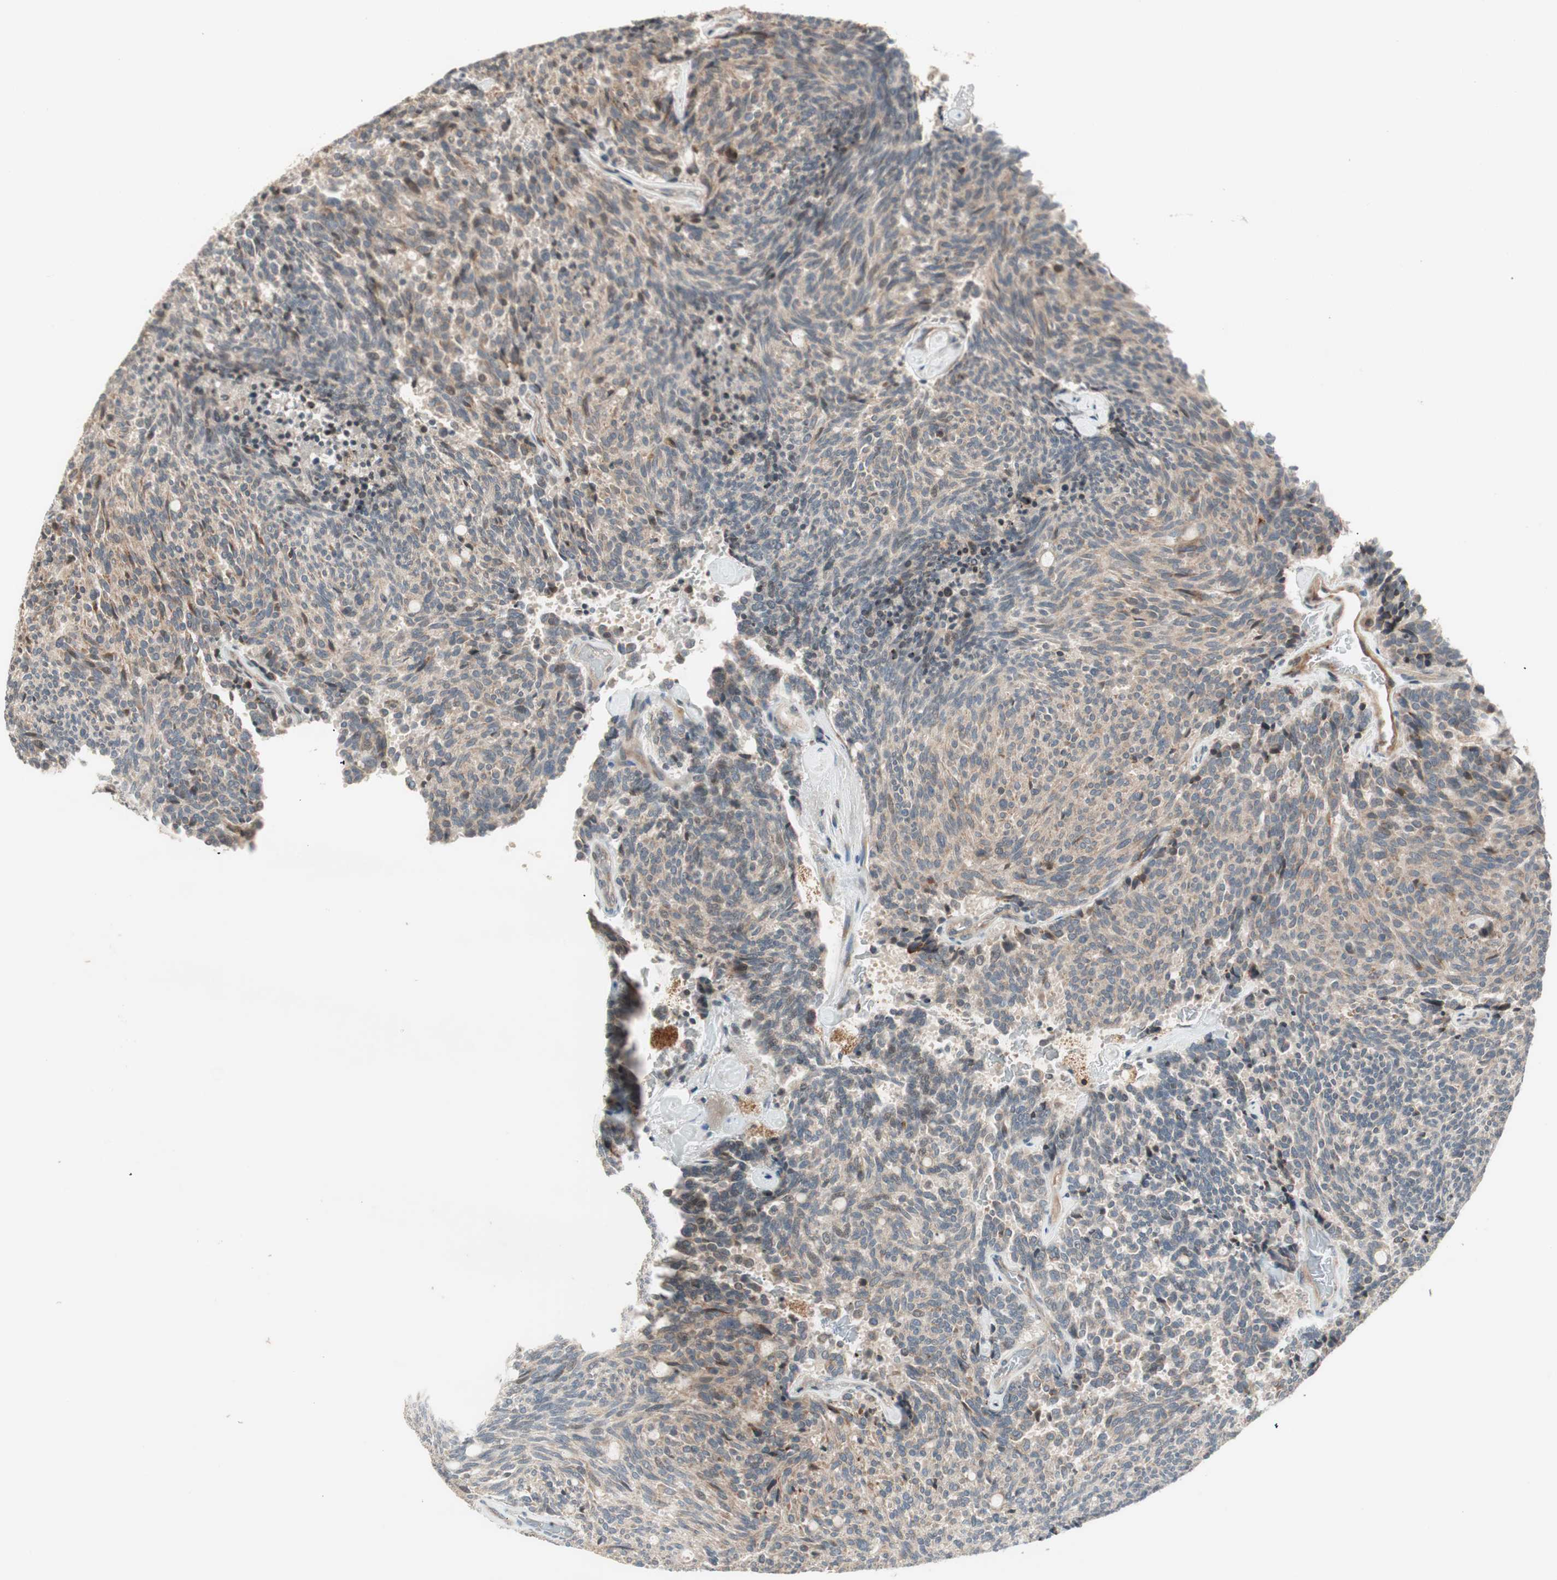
{"staining": {"intensity": "weak", "quantity": "25%-75%", "location": "cytoplasmic/membranous"}, "tissue": "carcinoid", "cell_type": "Tumor cells", "image_type": "cancer", "snomed": [{"axis": "morphology", "description": "Carcinoid, malignant, NOS"}, {"axis": "topography", "description": "Pancreas"}], "caption": "Human malignant carcinoid stained with a brown dye exhibits weak cytoplasmic/membranous positive expression in approximately 25%-75% of tumor cells.", "gene": "SFRP1", "patient": {"sex": "female", "age": 54}}